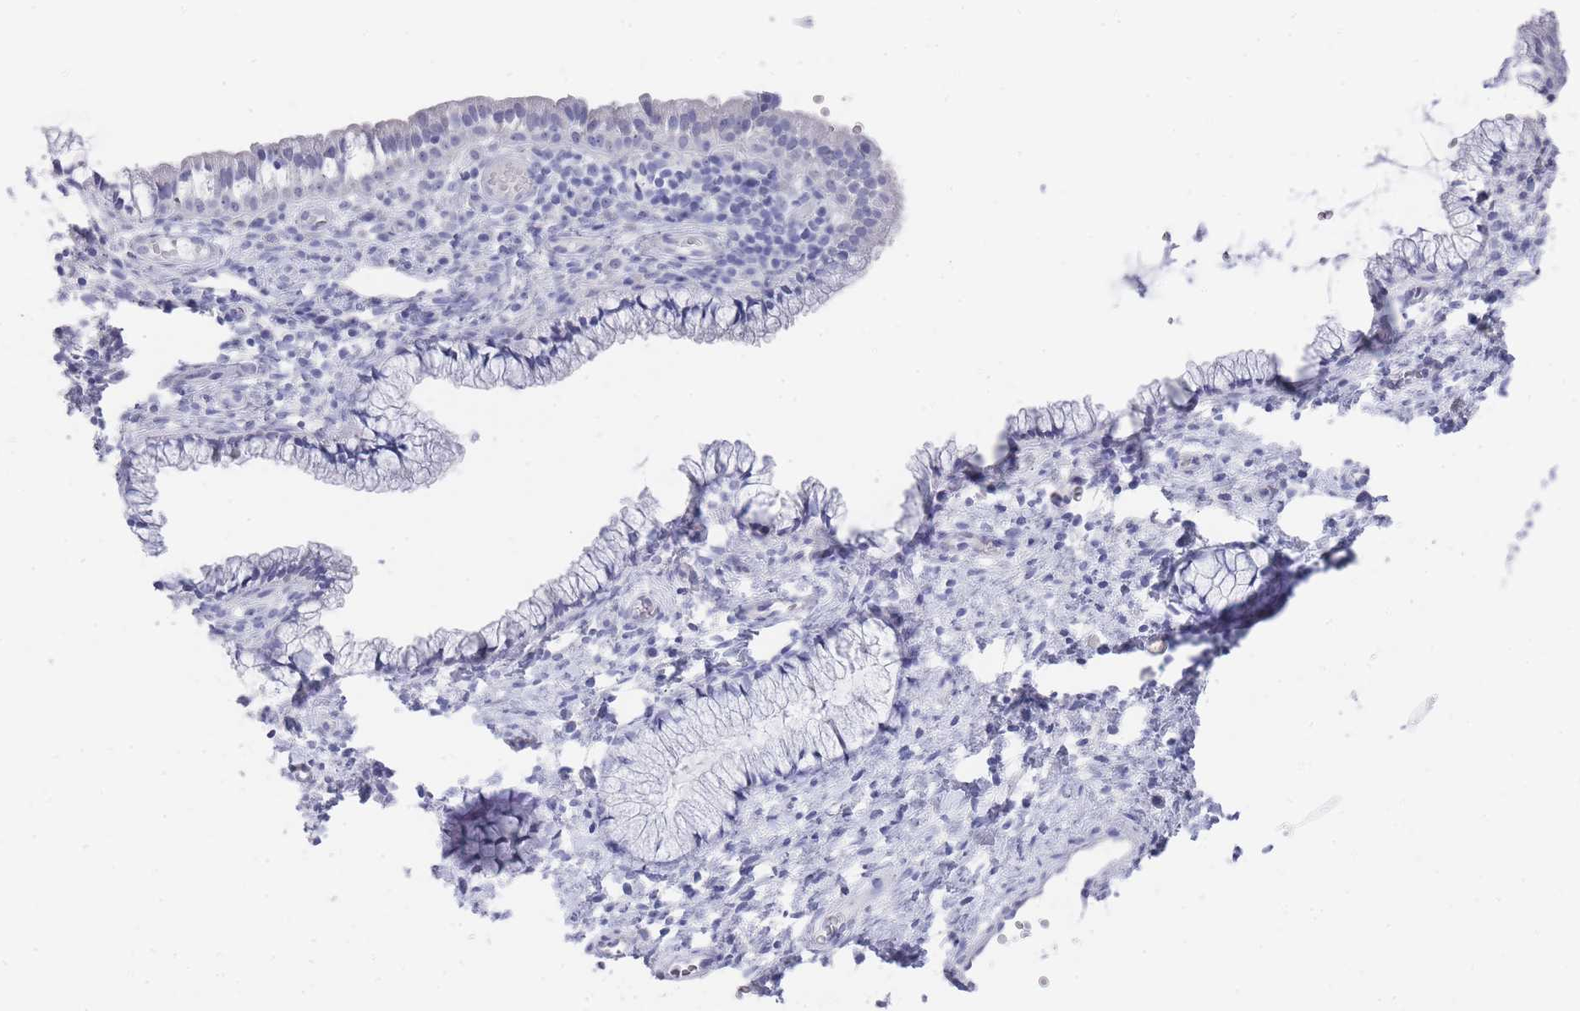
{"staining": {"intensity": "negative", "quantity": "none", "location": "none"}, "tissue": "cervix", "cell_type": "Glandular cells", "image_type": "normal", "snomed": [{"axis": "morphology", "description": "Normal tissue, NOS"}, {"axis": "topography", "description": "Cervix"}], "caption": "This is a image of immunohistochemistry (IHC) staining of normal cervix, which shows no staining in glandular cells. The staining is performed using DAB brown chromogen with nuclei counter-stained in using hematoxylin.", "gene": "RAB2B", "patient": {"sex": "female", "age": 36}}